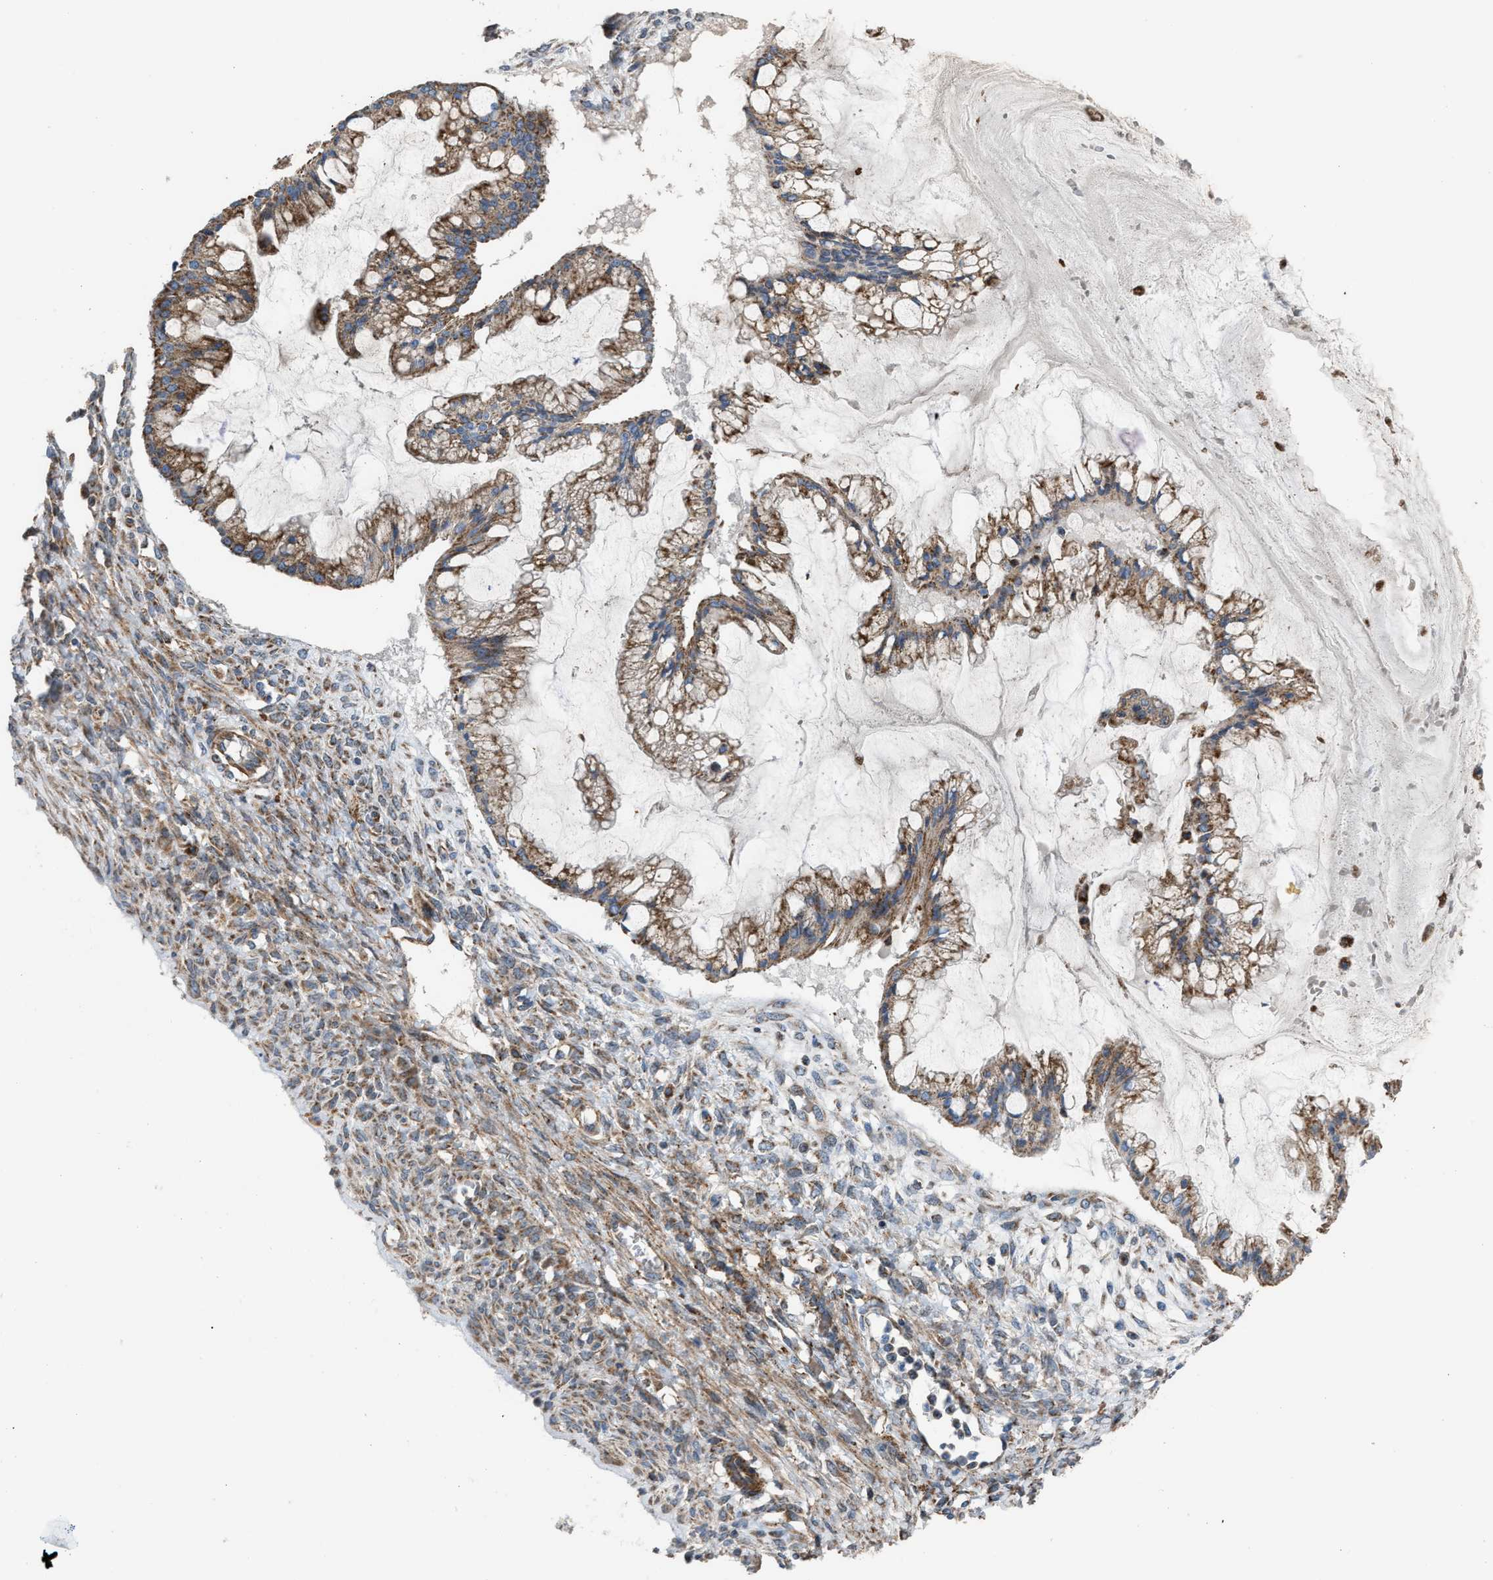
{"staining": {"intensity": "strong", "quantity": ">75%", "location": "cytoplasmic/membranous"}, "tissue": "ovarian cancer", "cell_type": "Tumor cells", "image_type": "cancer", "snomed": [{"axis": "morphology", "description": "Cystadenocarcinoma, mucinous, NOS"}, {"axis": "topography", "description": "Ovary"}], "caption": "Strong cytoplasmic/membranous staining for a protein is present in about >75% of tumor cells of mucinous cystadenocarcinoma (ovarian) using IHC.", "gene": "SLC10A3", "patient": {"sex": "female", "age": 73}}